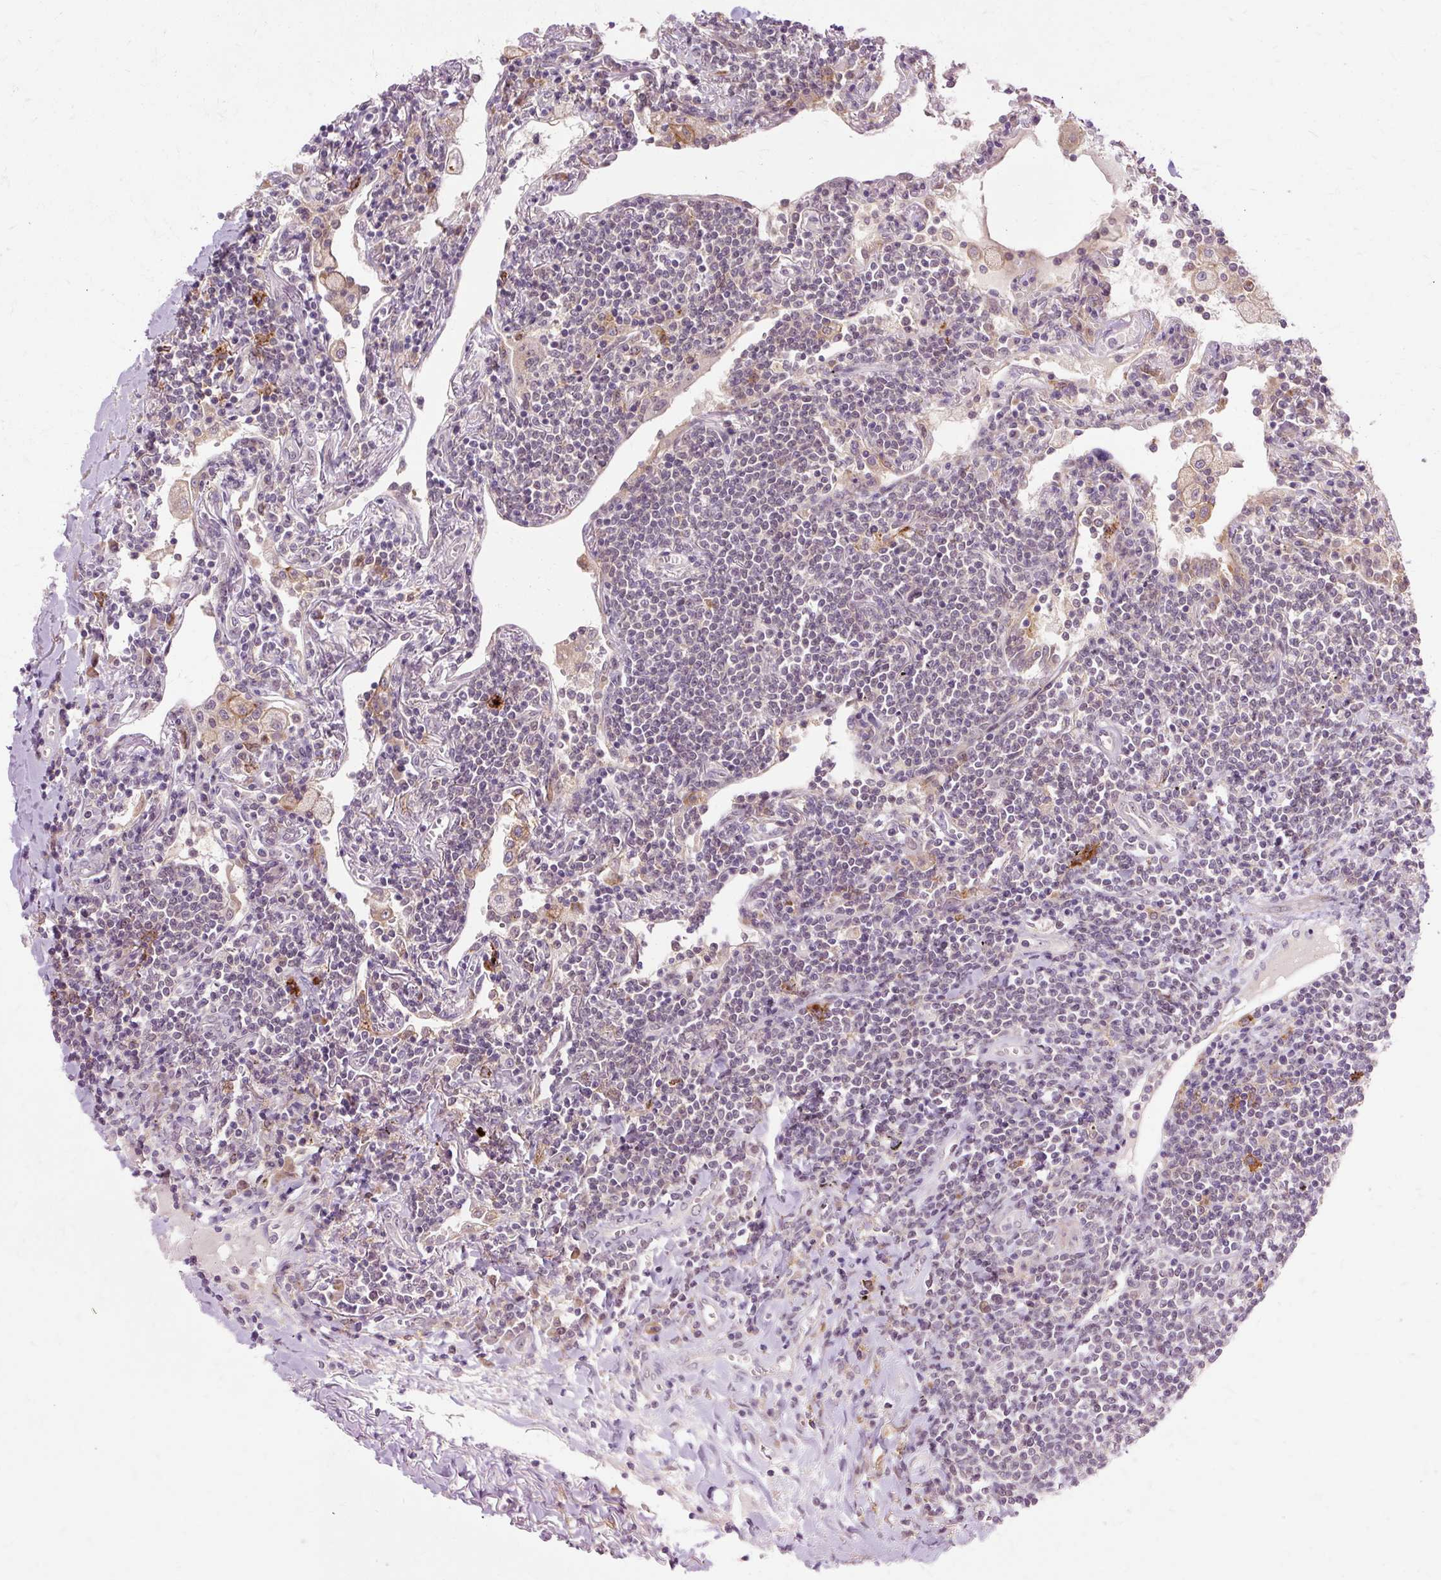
{"staining": {"intensity": "negative", "quantity": "none", "location": "none"}, "tissue": "lymphoma", "cell_type": "Tumor cells", "image_type": "cancer", "snomed": [{"axis": "morphology", "description": "Malignant lymphoma, non-Hodgkin's type, Low grade"}, {"axis": "topography", "description": "Lung"}], "caption": "The immunohistochemistry (IHC) image has no significant expression in tumor cells of low-grade malignant lymphoma, non-Hodgkin's type tissue. Brightfield microscopy of immunohistochemistry stained with DAB (3,3'-diaminobenzidine) (brown) and hematoxylin (blue), captured at high magnification.", "gene": "GEMIN2", "patient": {"sex": "female", "age": 71}}